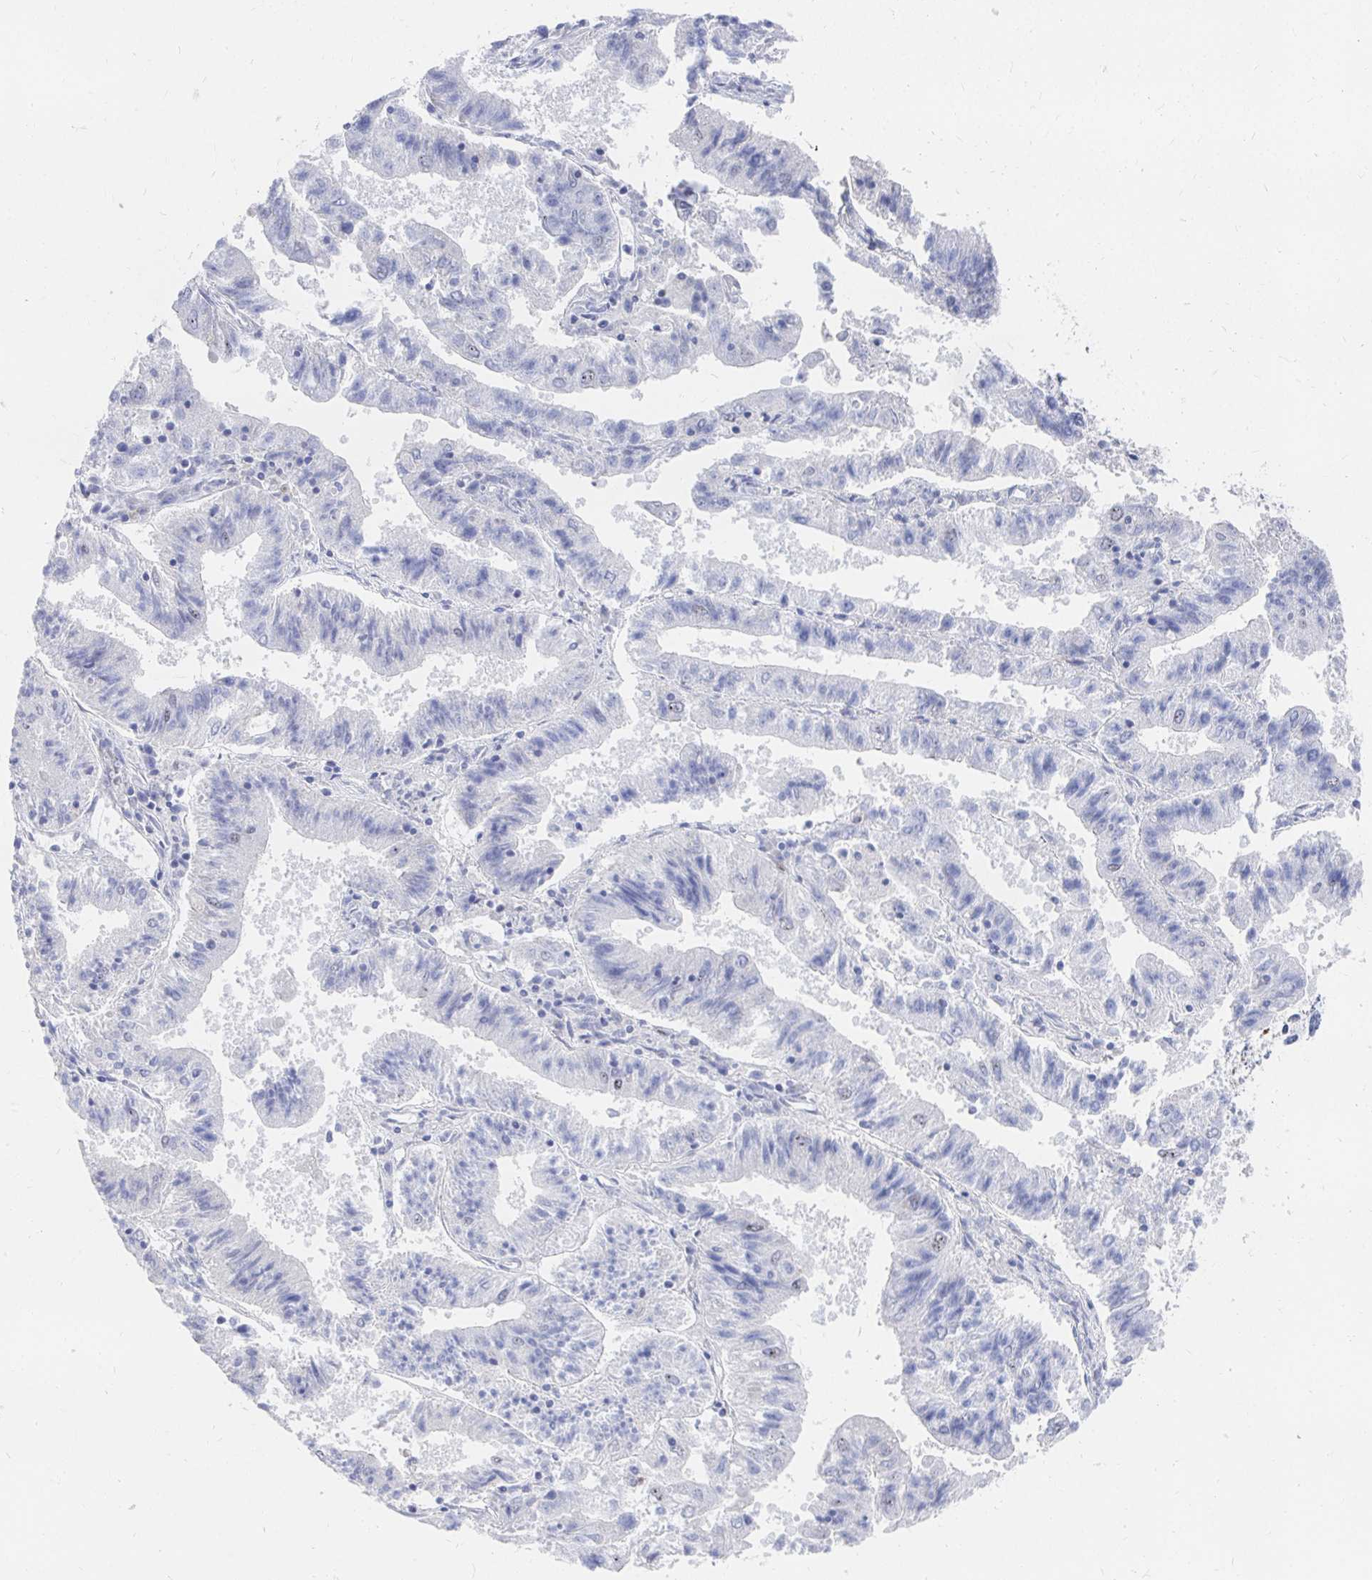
{"staining": {"intensity": "negative", "quantity": "none", "location": "none"}, "tissue": "endometrial cancer", "cell_type": "Tumor cells", "image_type": "cancer", "snomed": [{"axis": "morphology", "description": "Adenocarcinoma, NOS"}, {"axis": "topography", "description": "Endometrium"}], "caption": "Immunohistochemical staining of human endometrial cancer displays no significant staining in tumor cells. (DAB IHC visualized using brightfield microscopy, high magnification).", "gene": "CLIC3", "patient": {"sex": "female", "age": 82}}